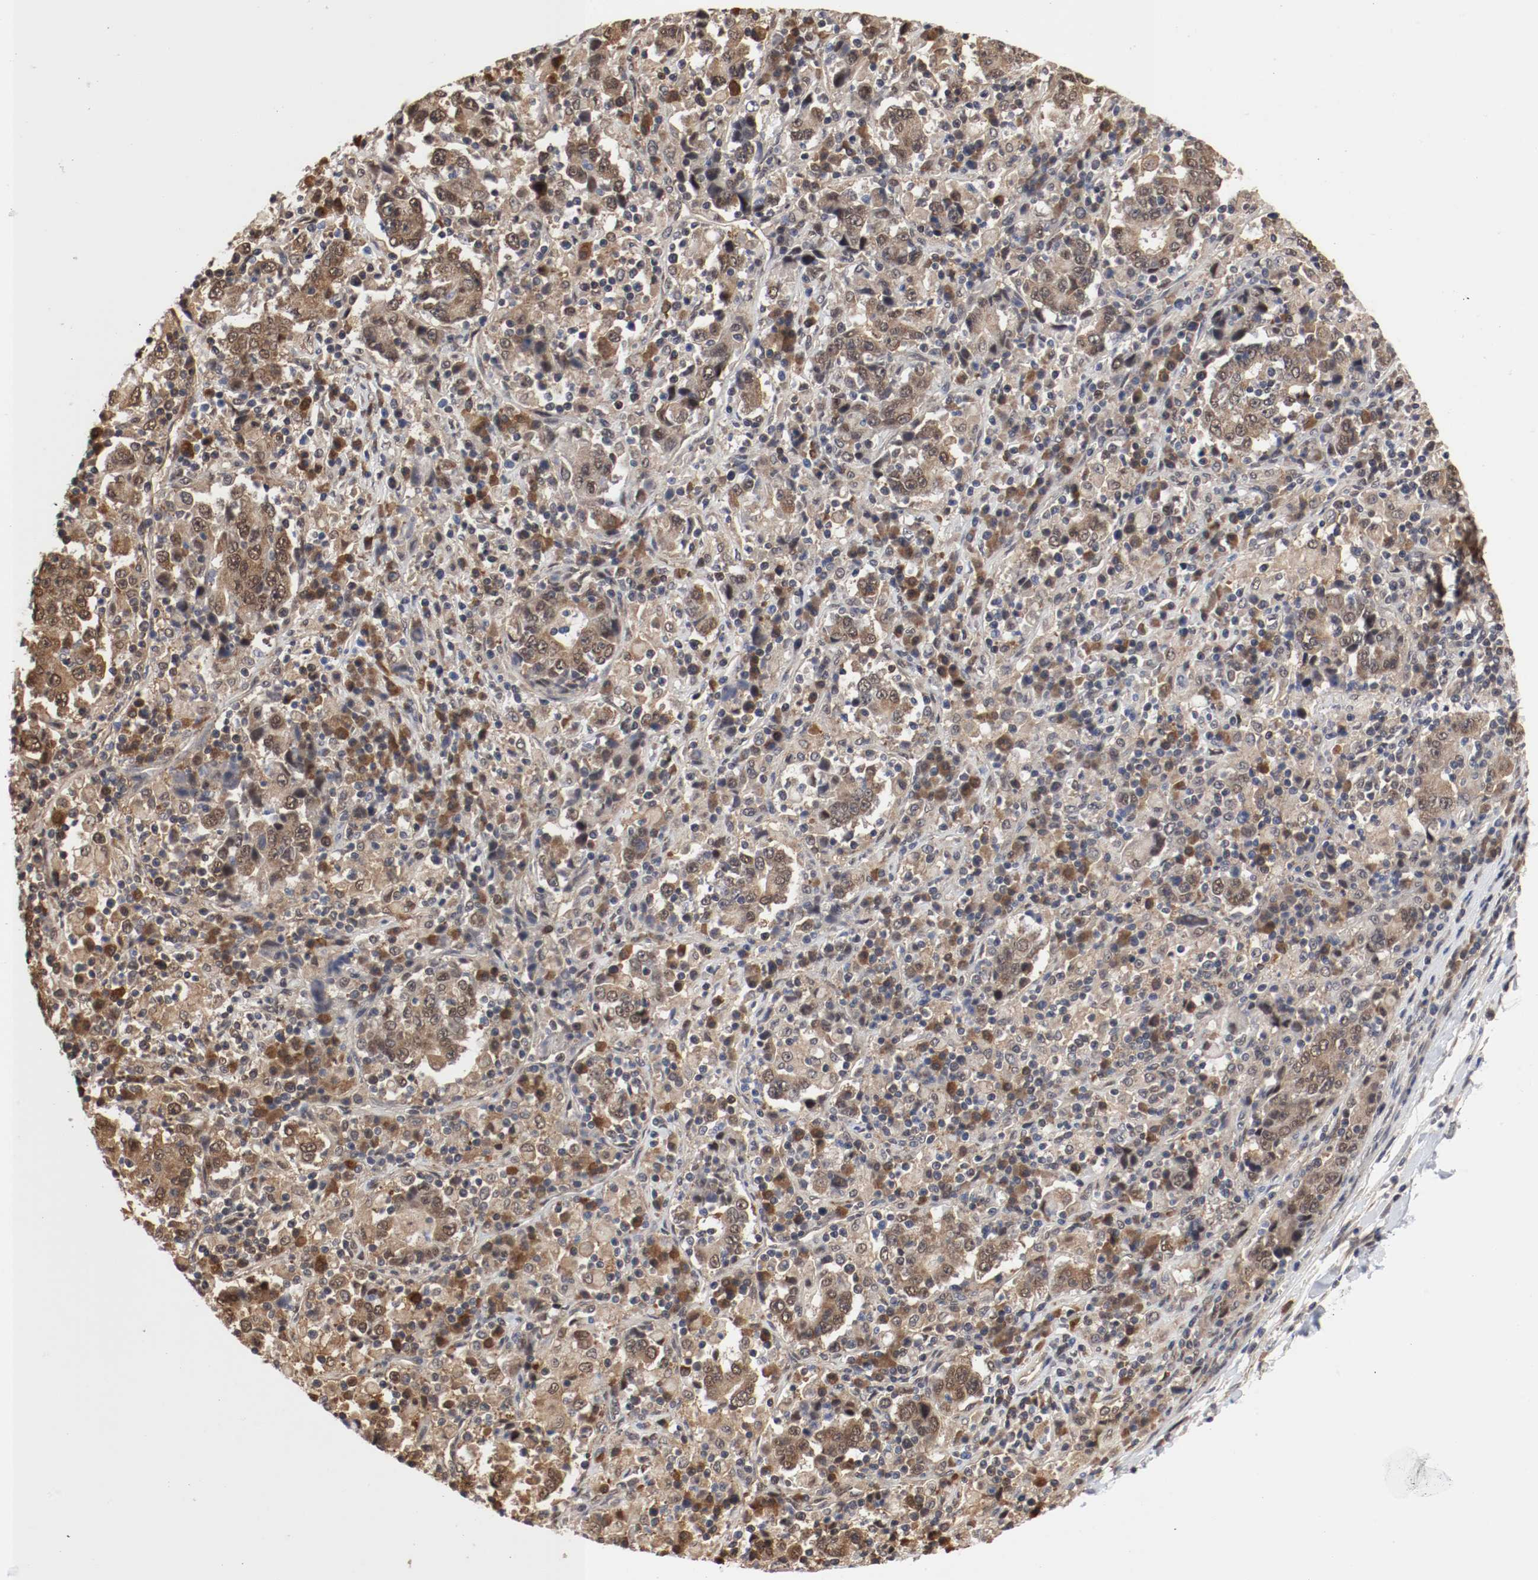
{"staining": {"intensity": "moderate", "quantity": ">75%", "location": "cytoplasmic/membranous,nuclear"}, "tissue": "stomach cancer", "cell_type": "Tumor cells", "image_type": "cancer", "snomed": [{"axis": "morphology", "description": "Normal tissue, NOS"}, {"axis": "morphology", "description": "Adenocarcinoma, NOS"}, {"axis": "topography", "description": "Stomach, upper"}, {"axis": "topography", "description": "Stomach"}], "caption": "Human stomach cancer (adenocarcinoma) stained with a brown dye demonstrates moderate cytoplasmic/membranous and nuclear positive staining in approximately >75% of tumor cells.", "gene": "AFG3L2", "patient": {"sex": "male", "age": 59}}